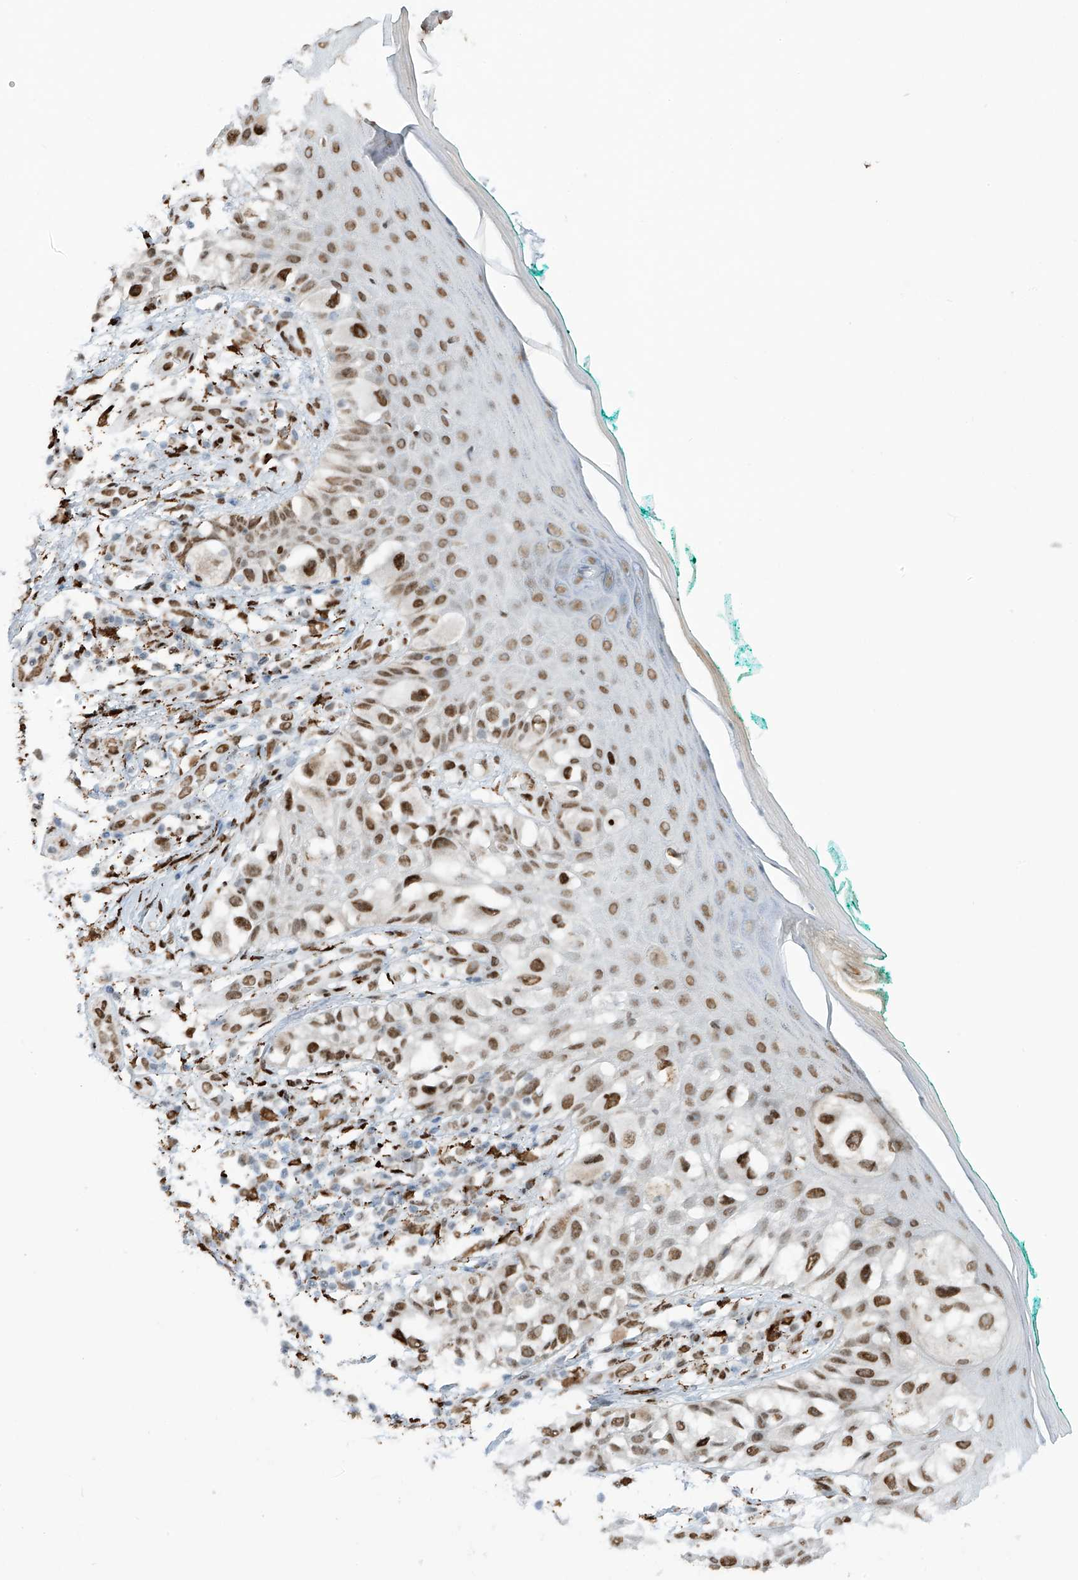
{"staining": {"intensity": "moderate", "quantity": ">75%", "location": "cytoplasmic/membranous,nuclear"}, "tissue": "melanoma", "cell_type": "Tumor cells", "image_type": "cancer", "snomed": [{"axis": "morphology", "description": "Malignant melanoma, NOS"}, {"axis": "topography", "description": "Skin"}], "caption": "Tumor cells reveal moderate cytoplasmic/membranous and nuclear expression in approximately >75% of cells in malignant melanoma.", "gene": "PM20D2", "patient": {"sex": "female", "age": 81}}